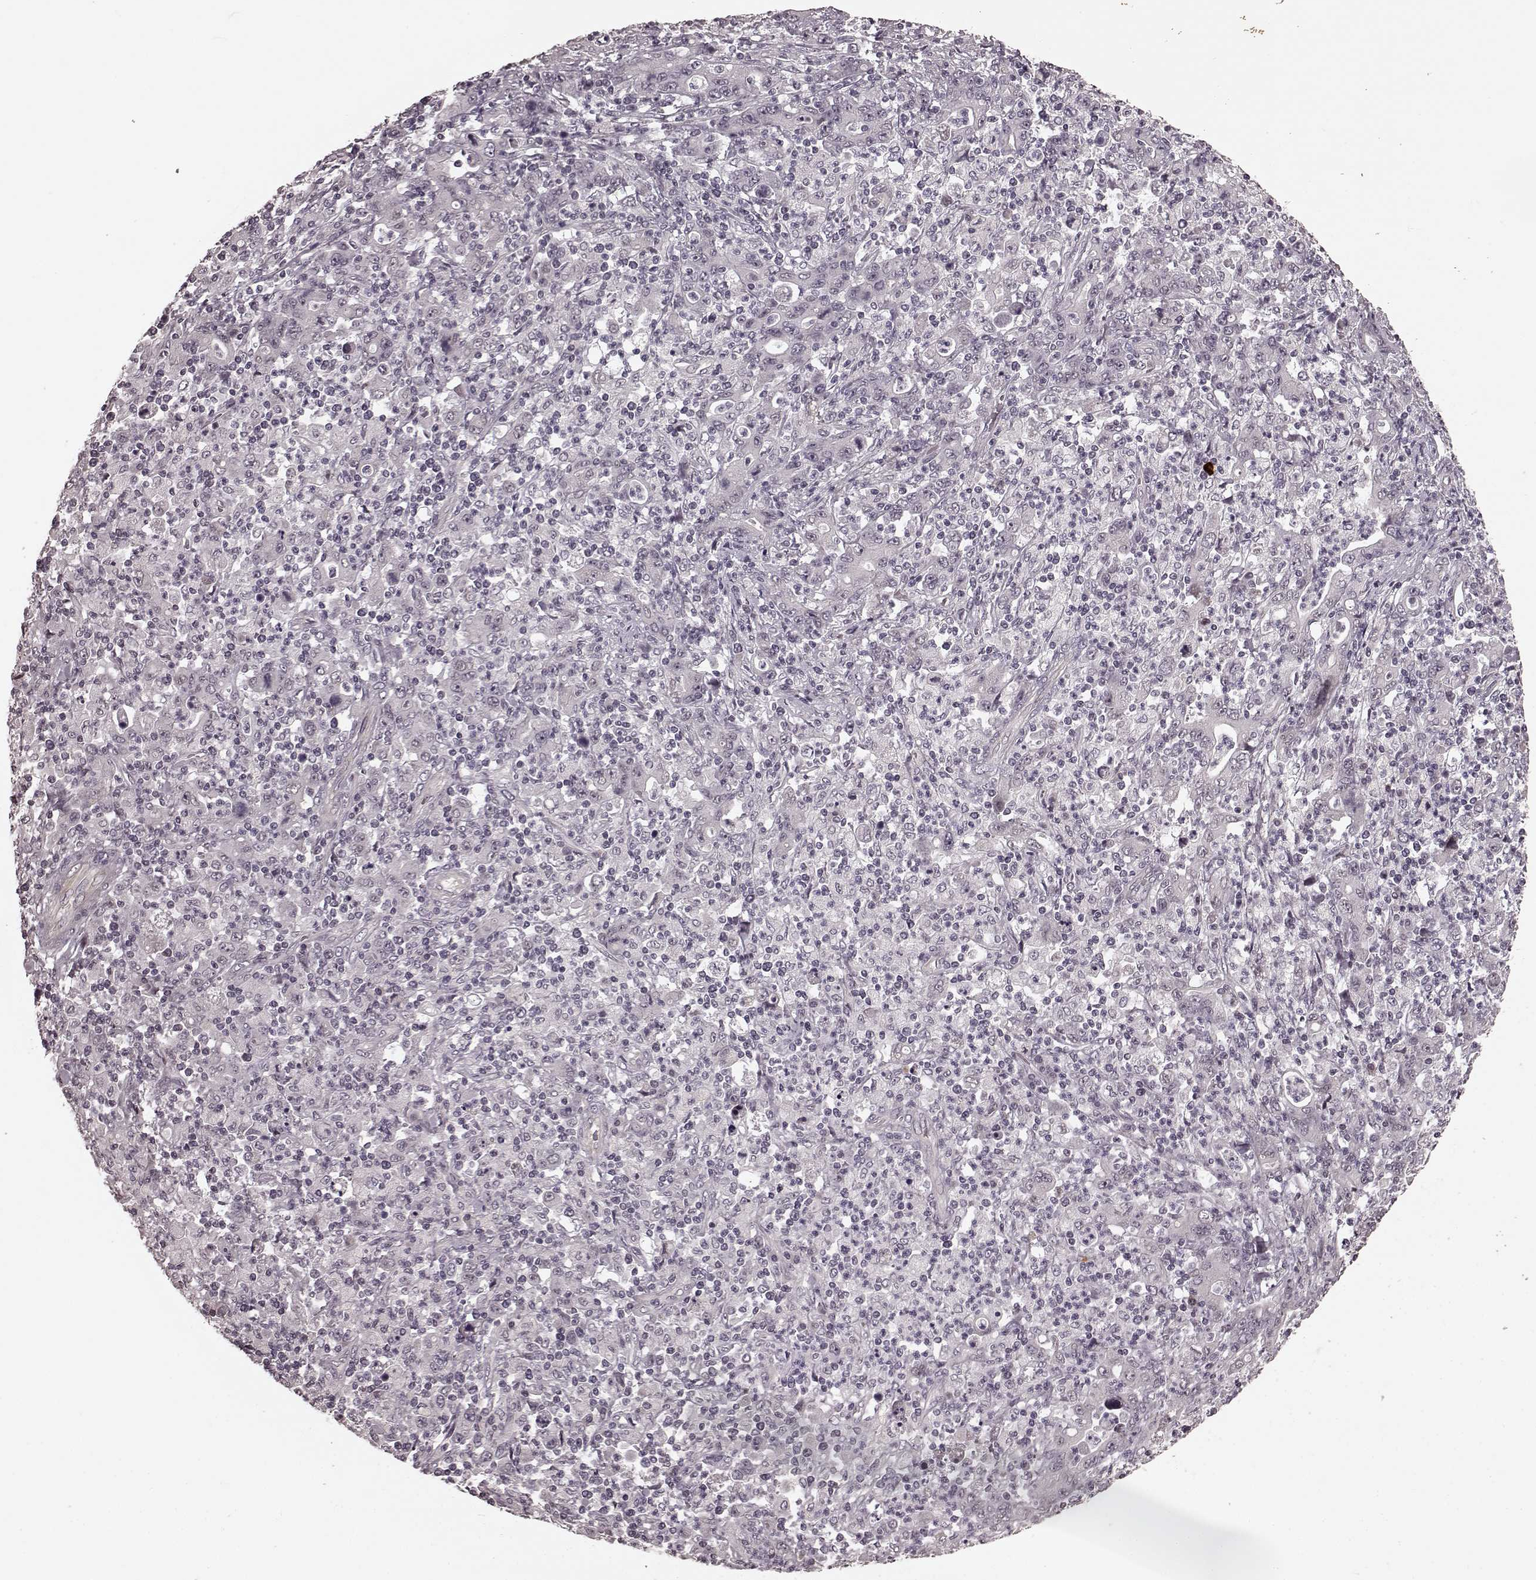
{"staining": {"intensity": "negative", "quantity": "none", "location": "none"}, "tissue": "stomach cancer", "cell_type": "Tumor cells", "image_type": "cancer", "snomed": [{"axis": "morphology", "description": "Adenocarcinoma, NOS"}, {"axis": "topography", "description": "Stomach, upper"}], "caption": "High power microscopy photomicrograph of an immunohistochemistry histopathology image of stomach cancer (adenocarcinoma), revealing no significant expression in tumor cells.", "gene": "PLCB4", "patient": {"sex": "male", "age": 69}}